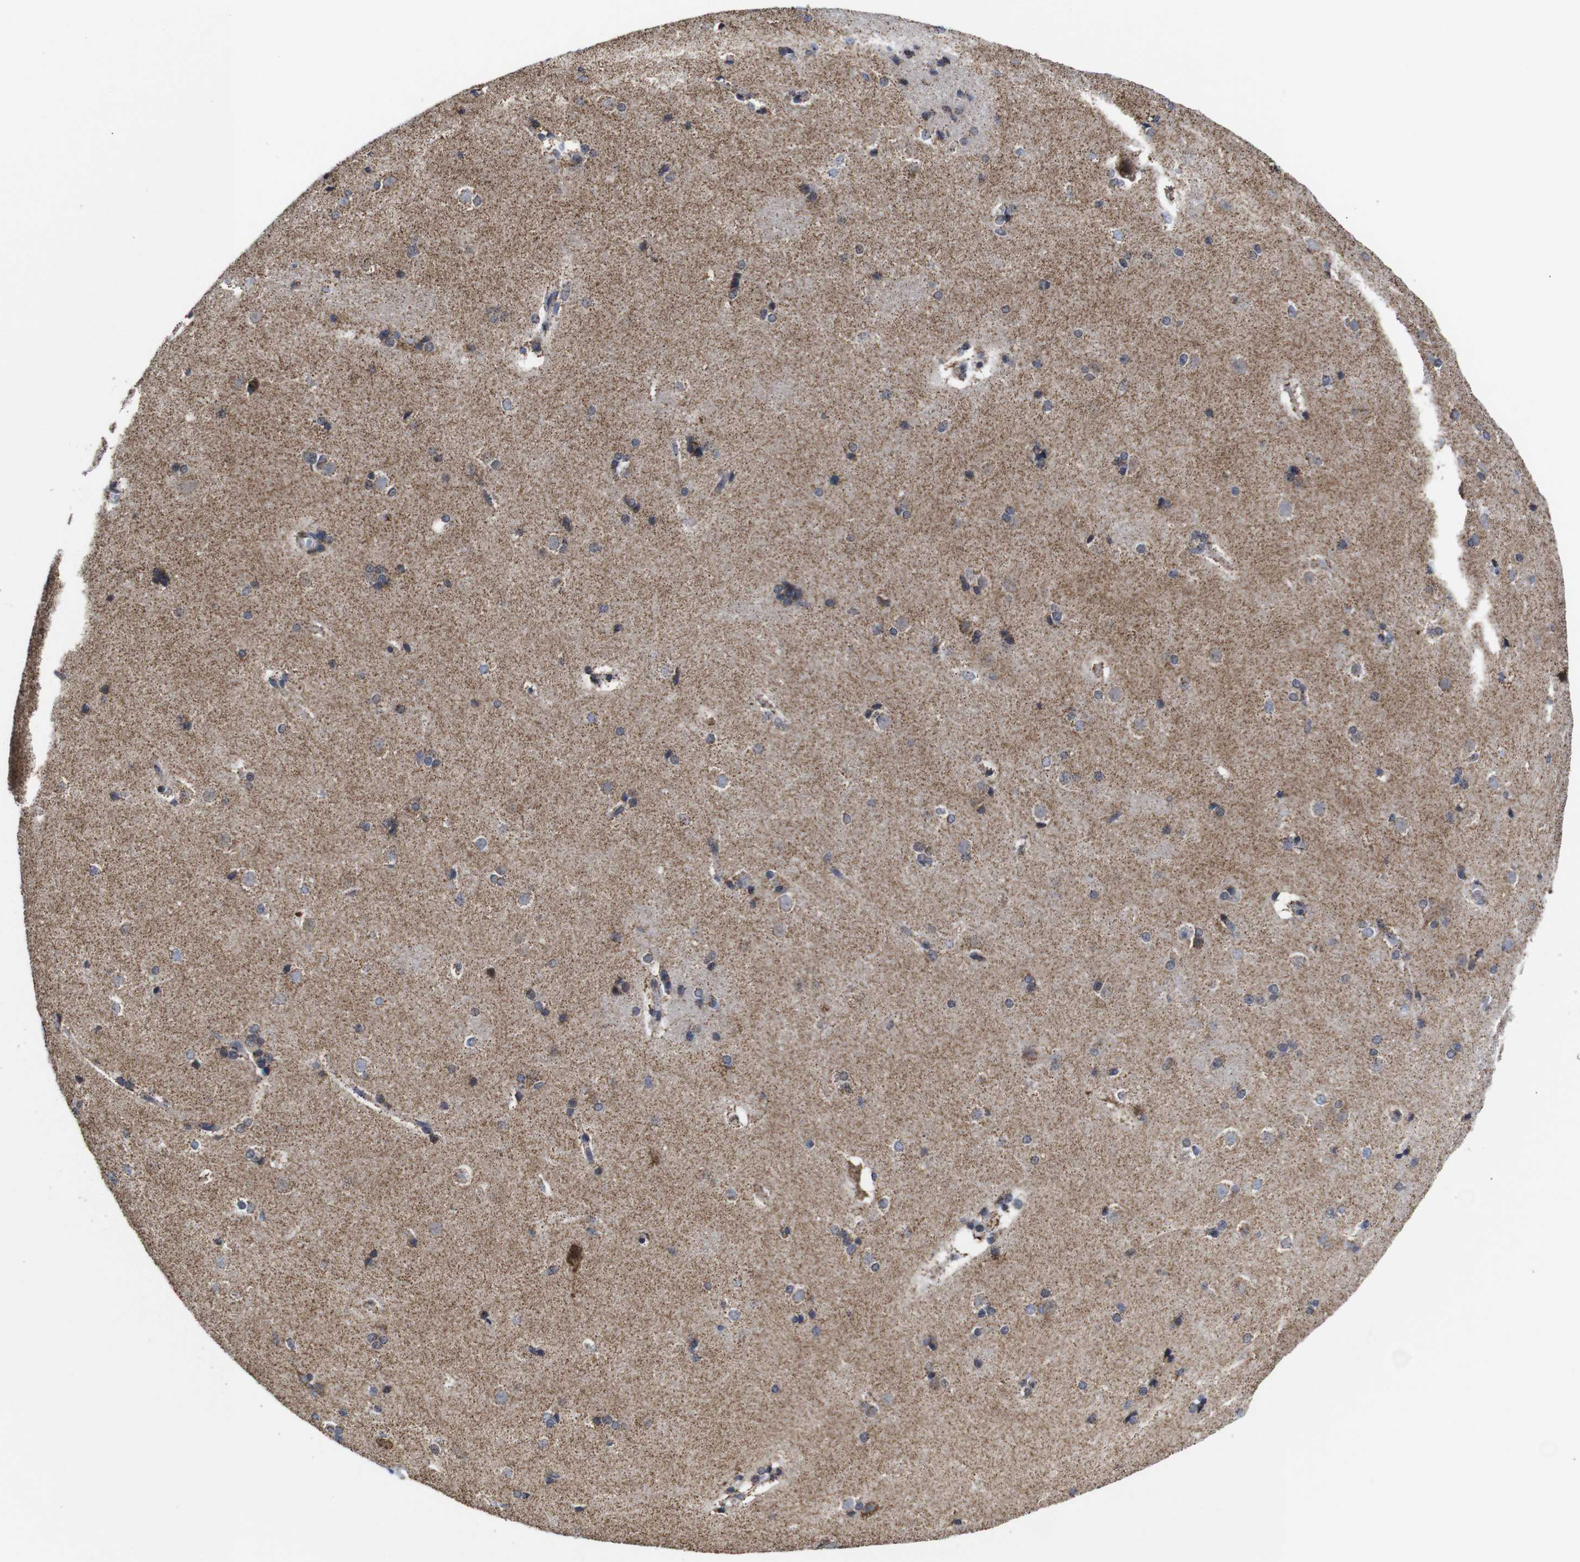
{"staining": {"intensity": "moderate", "quantity": "<25%", "location": "cytoplasmic/membranous"}, "tissue": "caudate", "cell_type": "Glial cells", "image_type": "normal", "snomed": [{"axis": "morphology", "description": "Normal tissue, NOS"}, {"axis": "topography", "description": "Lateral ventricle wall"}], "caption": "Glial cells show low levels of moderate cytoplasmic/membranous expression in approximately <25% of cells in unremarkable caudate.", "gene": "C17orf80", "patient": {"sex": "female", "age": 19}}